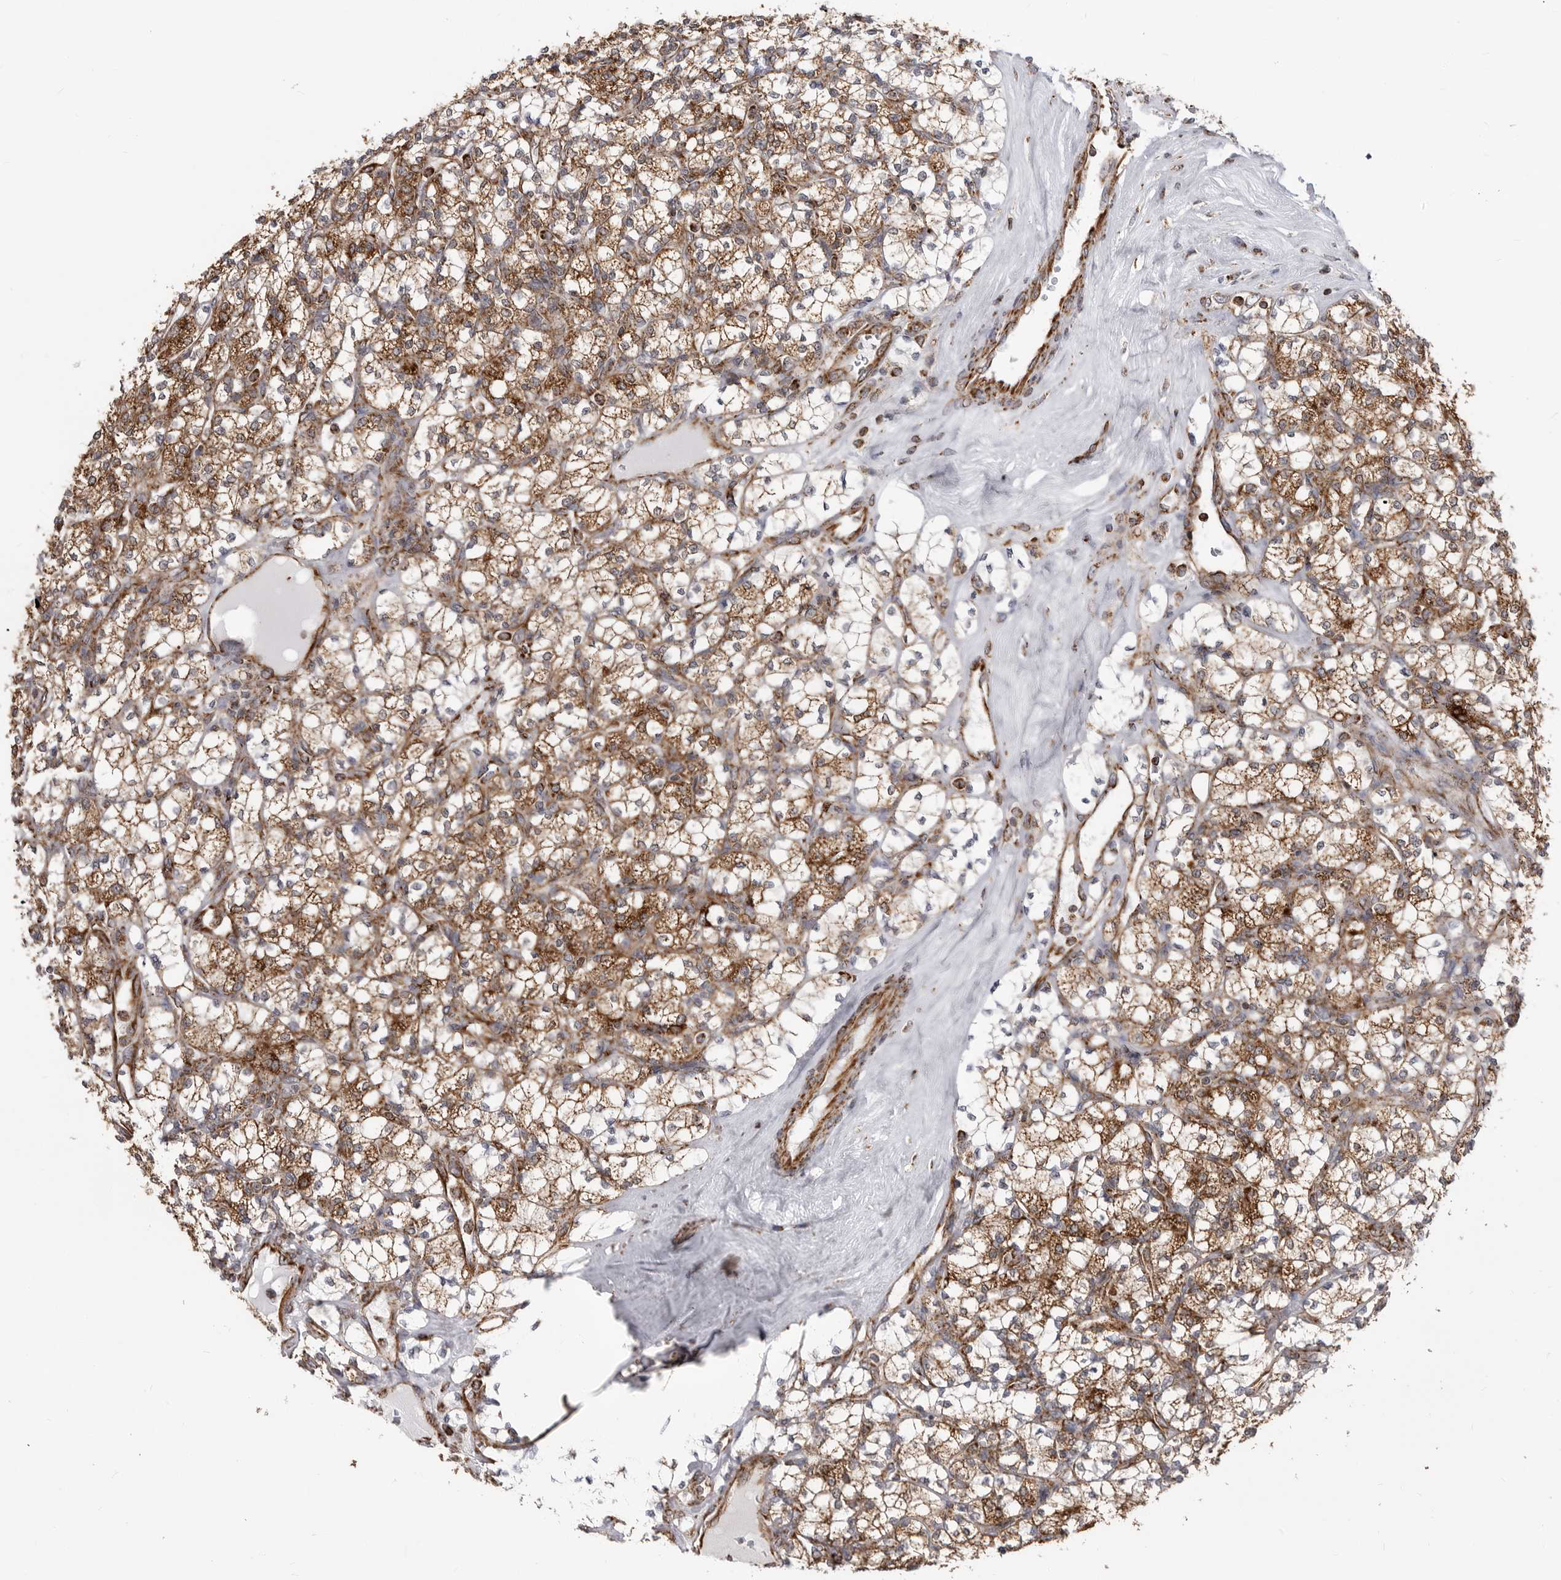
{"staining": {"intensity": "moderate", "quantity": ">75%", "location": "cytoplasmic/membranous"}, "tissue": "renal cancer", "cell_type": "Tumor cells", "image_type": "cancer", "snomed": [{"axis": "morphology", "description": "Adenocarcinoma, NOS"}, {"axis": "topography", "description": "Kidney"}], "caption": "Immunohistochemical staining of human renal adenocarcinoma shows medium levels of moderate cytoplasmic/membranous protein positivity in about >75% of tumor cells. (brown staining indicates protein expression, while blue staining denotes nuclei).", "gene": "FH", "patient": {"sex": "male", "age": 77}}